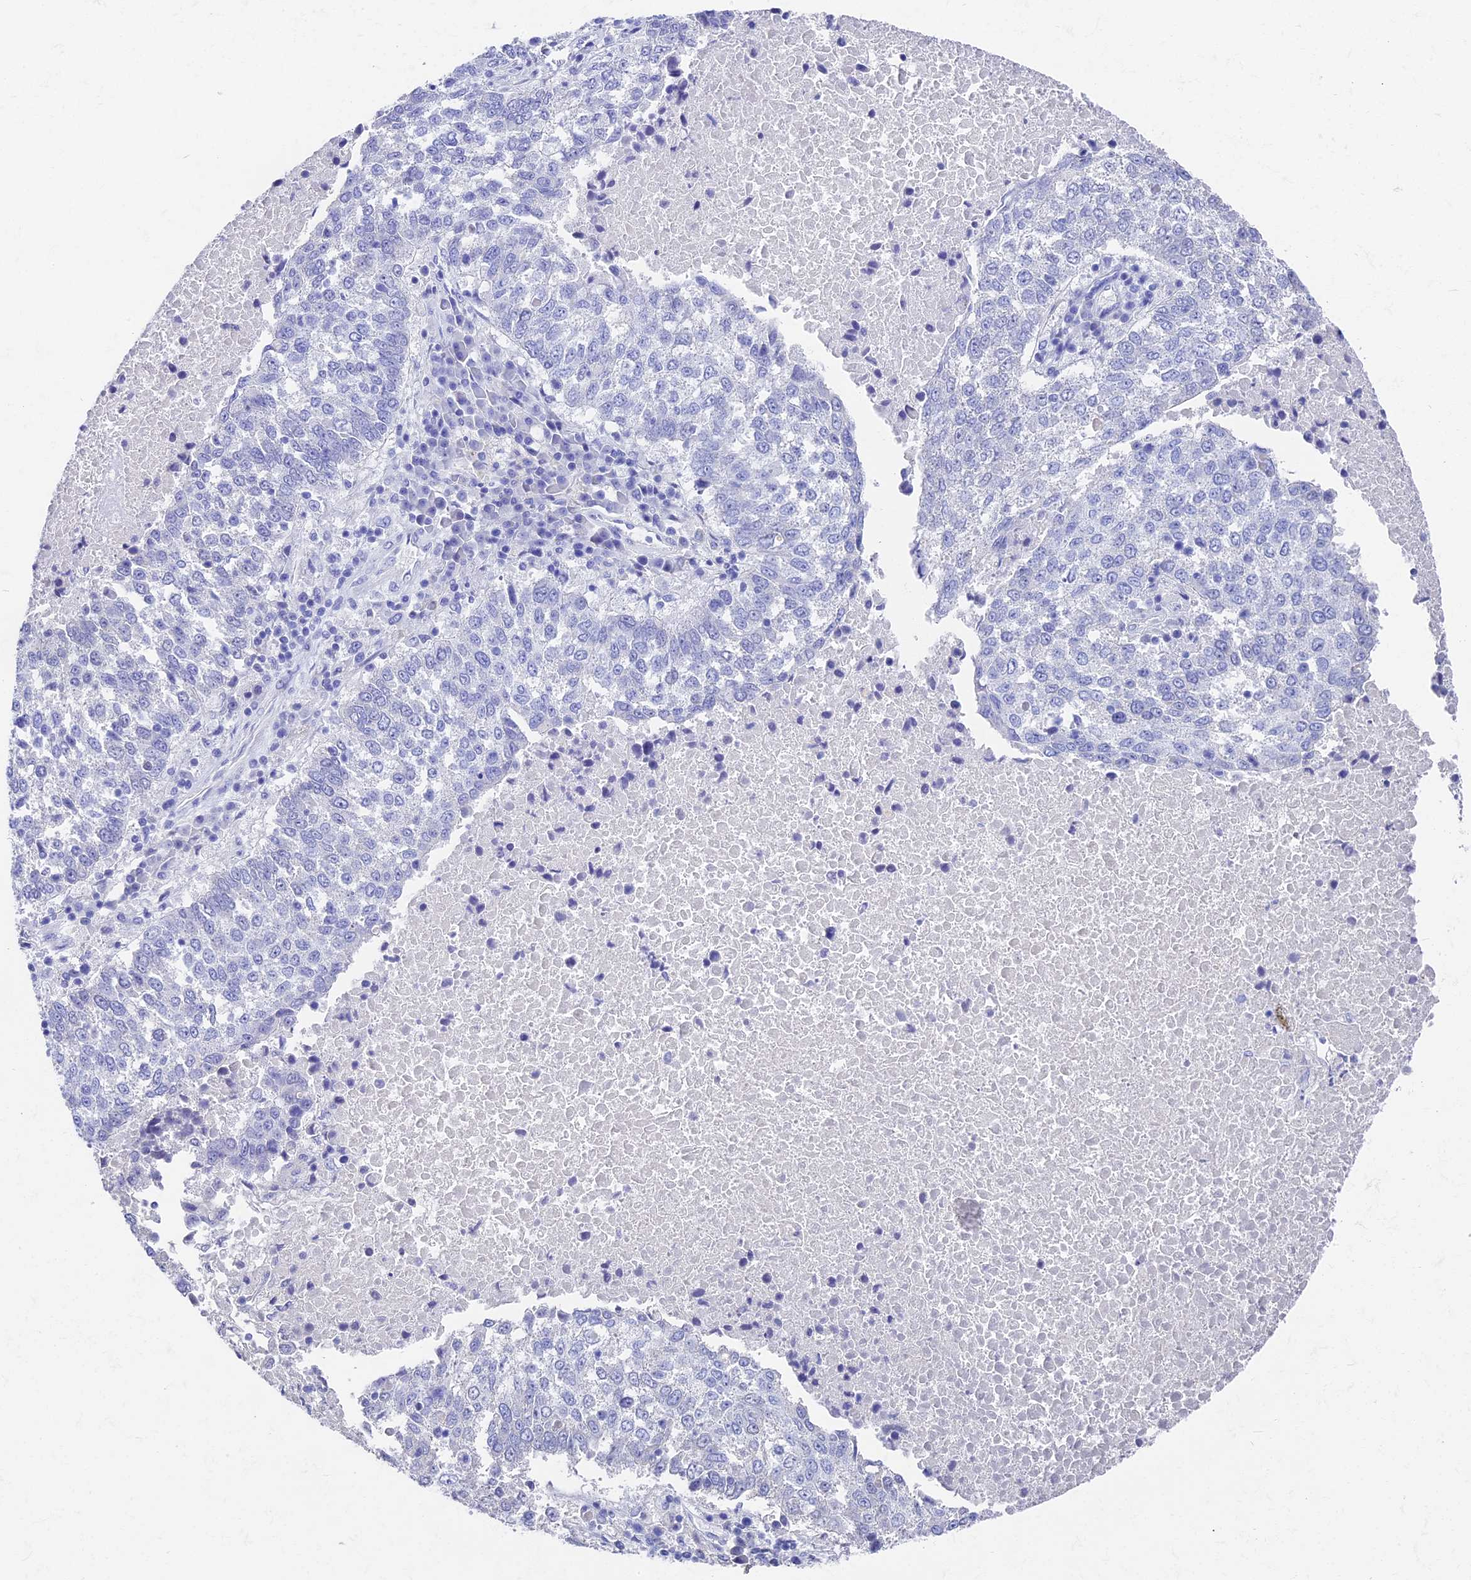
{"staining": {"intensity": "negative", "quantity": "none", "location": "none"}, "tissue": "lung cancer", "cell_type": "Tumor cells", "image_type": "cancer", "snomed": [{"axis": "morphology", "description": "Squamous cell carcinoma, NOS"}, {"axis": "topography", "description": "Lung"}], "caption": "IHC micrograph of squamous cell carcinoma (lung) stained for a protein (brown), which shows no staining in tumor cells.", "gene": "VPS33B", "patient": {"sex": "male", "age": 73}}